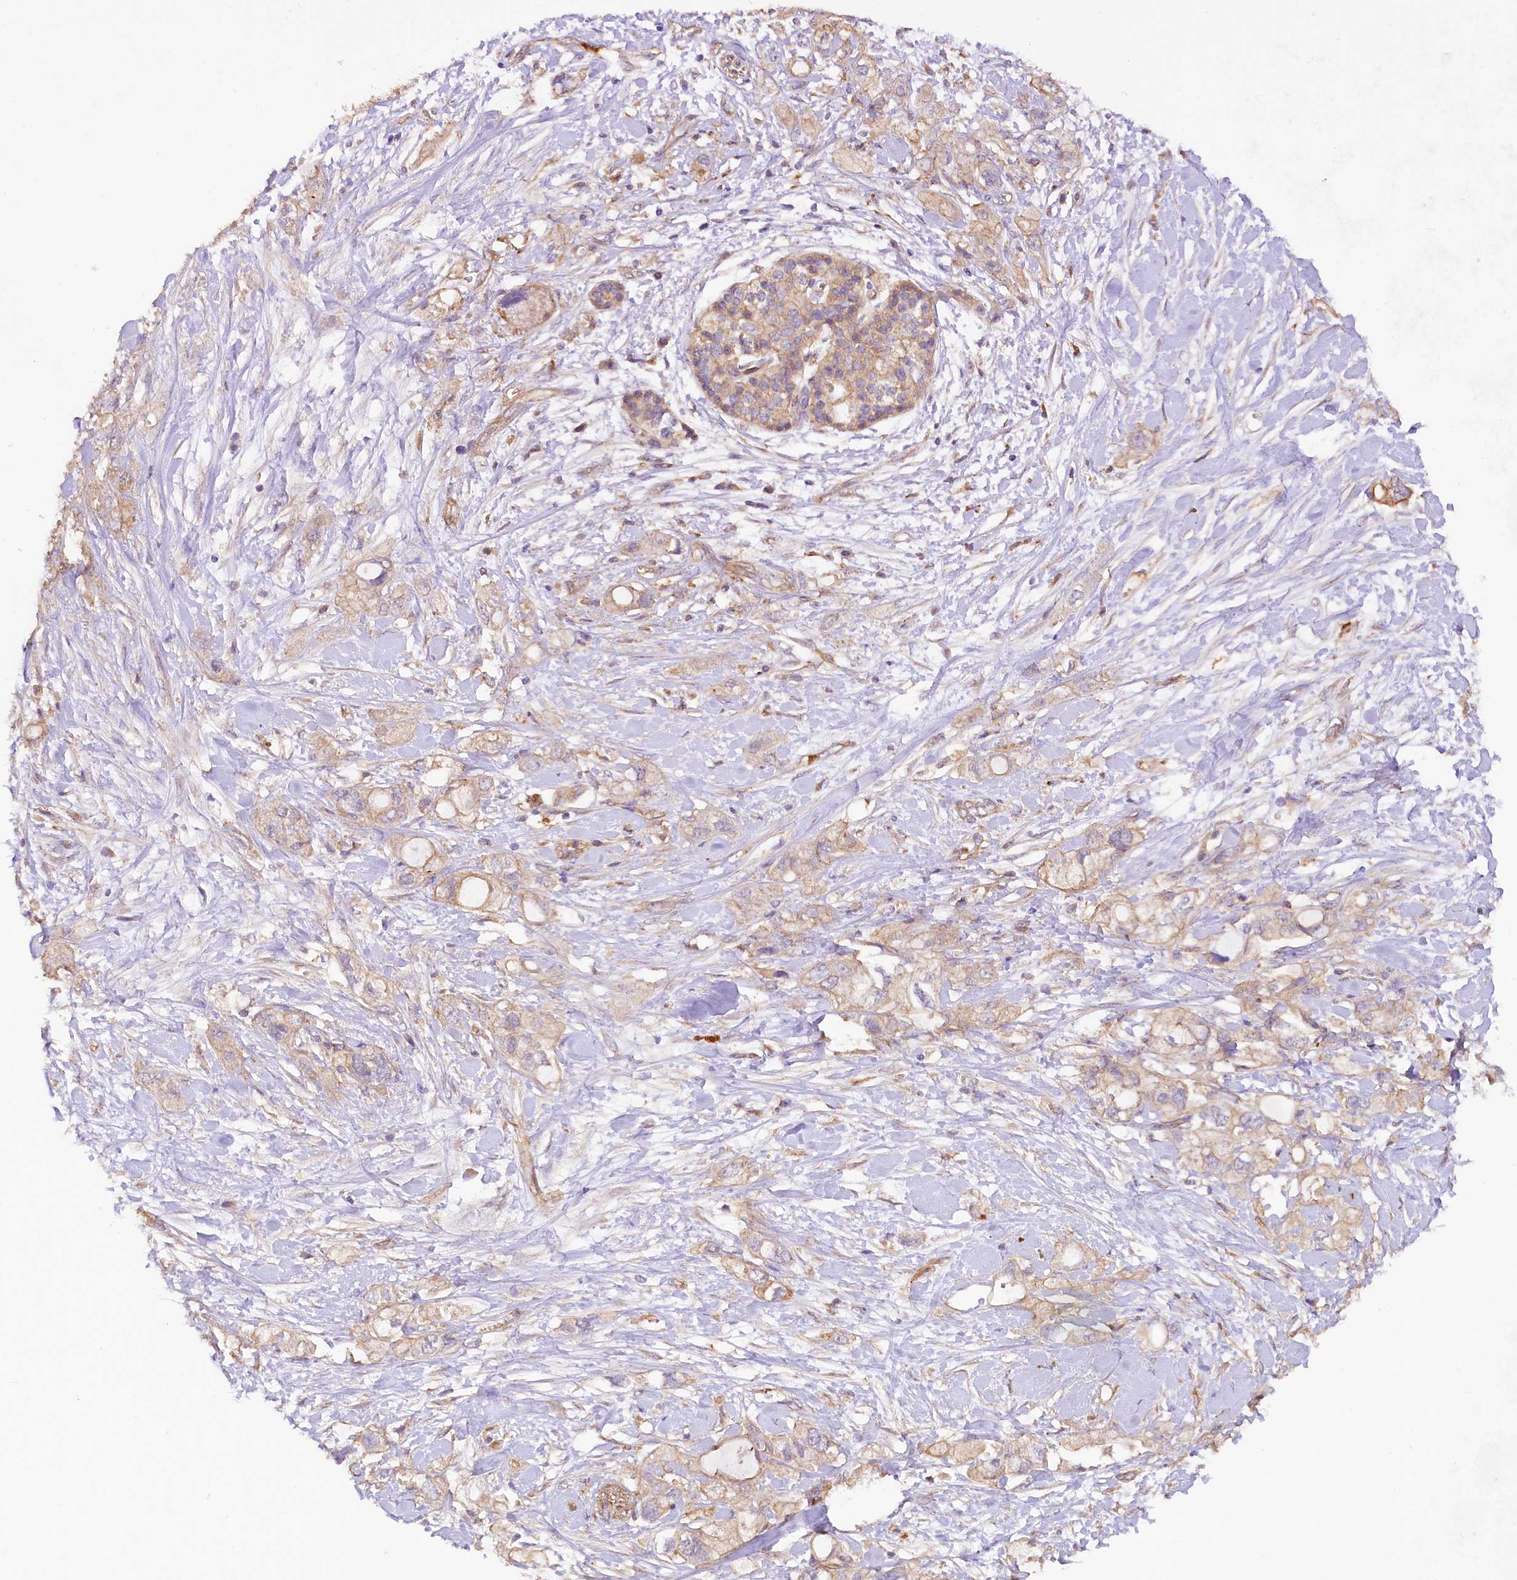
{"staining": {"intensity": "weak", "quantity": "<25%", "location": "cytoplasmic/membranous"}, "tissue": "pancreatic cancer", "cell_type": "Tumor cells", "image_type": "cancer", "snomed": [{"axis": "morphology", "description": "Adenocarcinoma, NOS"}, {"axis": "topography", "description": "Pancreas"}], "caption": "The image demonstrates no significant positivity in tumor cells of adenocarcinoma (pancreatic).", "gene": "CSAD", "patient": {"sex": "female", "age": 56}}